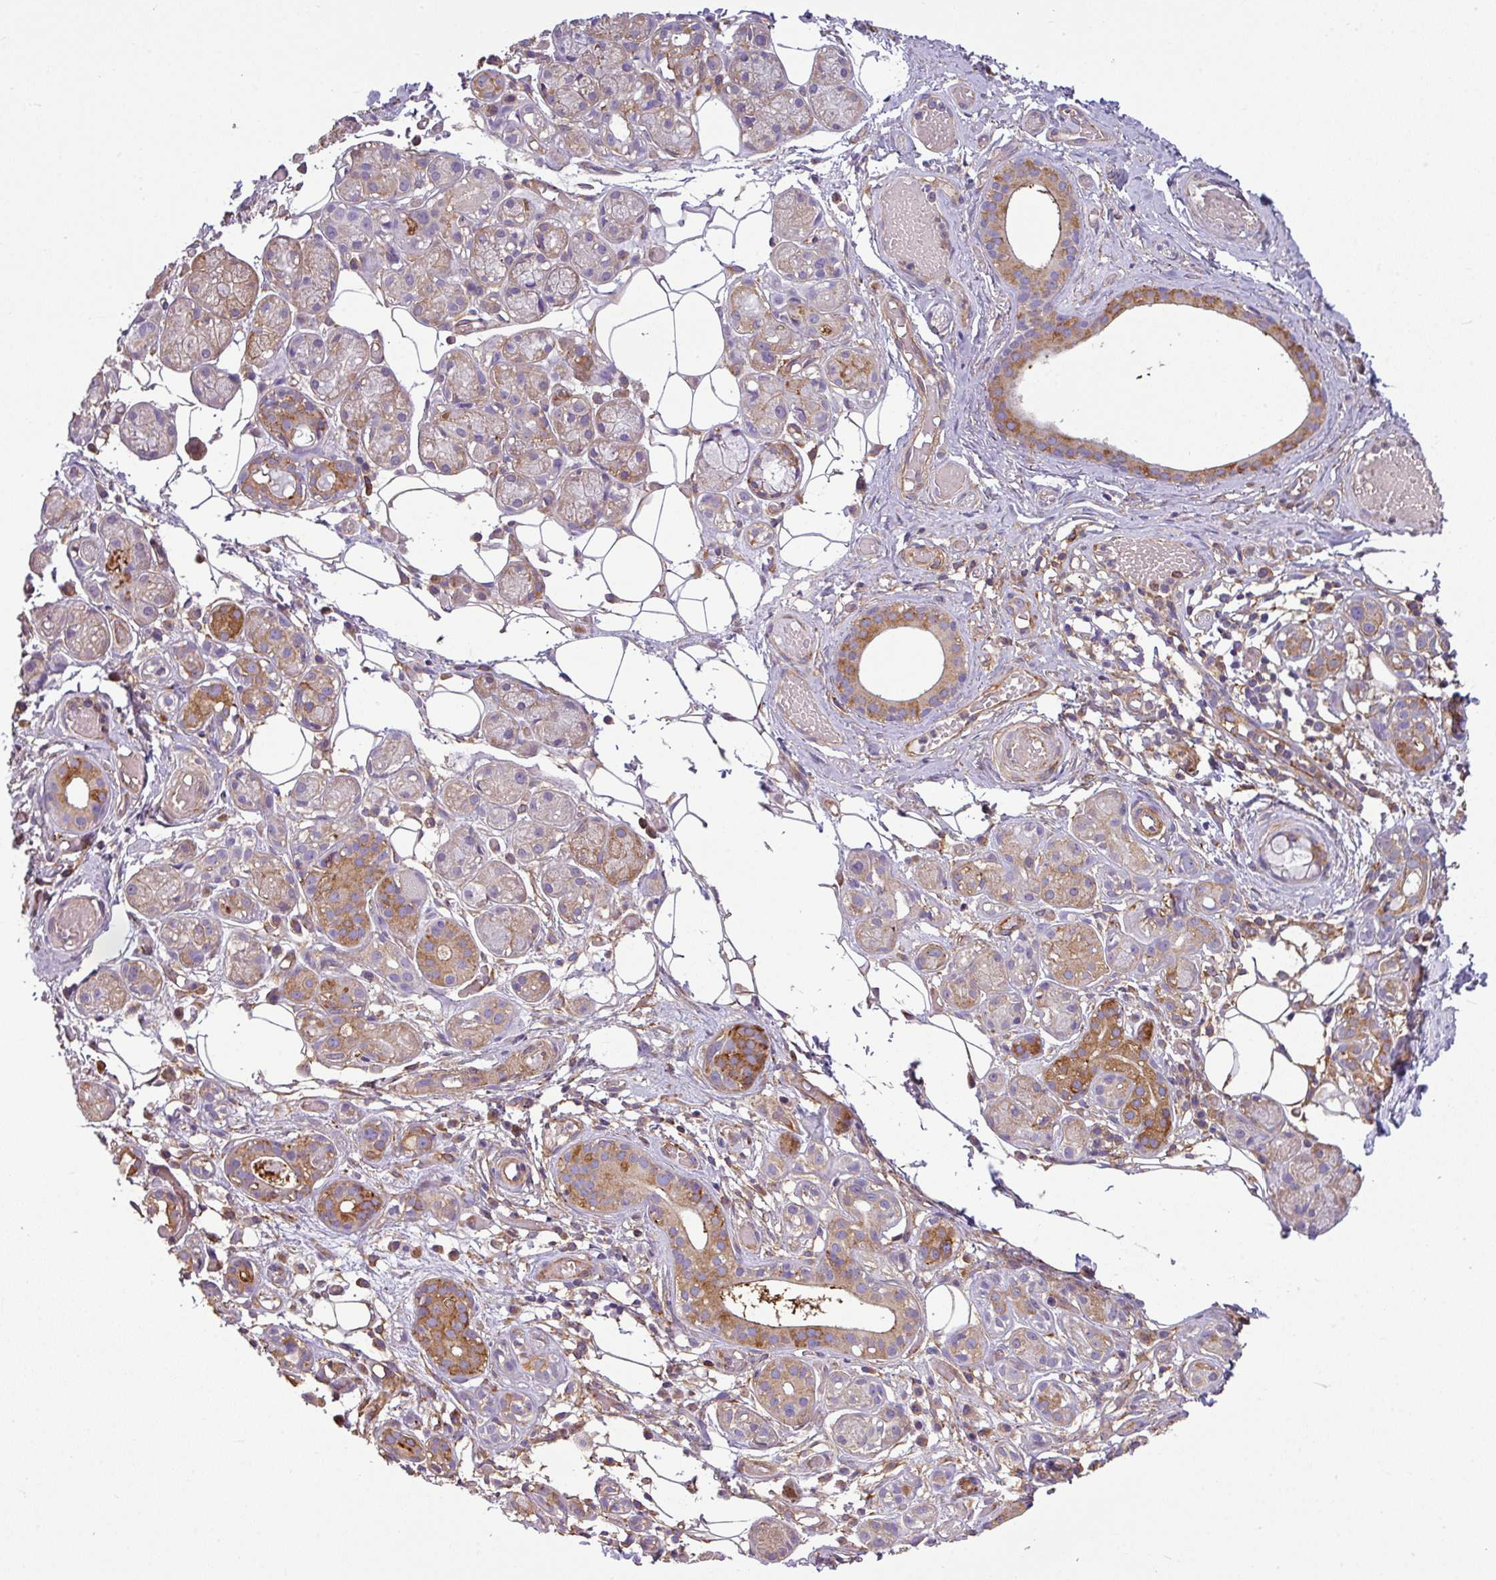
{"staining": {"intensity": "moderate", "quantity": "25%-75%", "location": "cytoplasmic/membranous"}, "tissue": "salivary gland", "cell_type": "Glandular cells", "image_type": "normal", "snomed": [{"axis": "morphology", "description": "Normal tissue, NOS"}, {"axis": "topography", "description": "Salivary gland"}], "caption": "DAB (3,3'-diaminobenzidine) immunohistochemical staining of normal human salivary gland exhibits moderate cytoplasmic/membranous protein expression in approximately 25%-75% of glandular cells. The protein is shown in brown color, while the nuclei are stained blue.", "gene": "XNDC1N", "patient": {"sex": "male", "age": 82}}